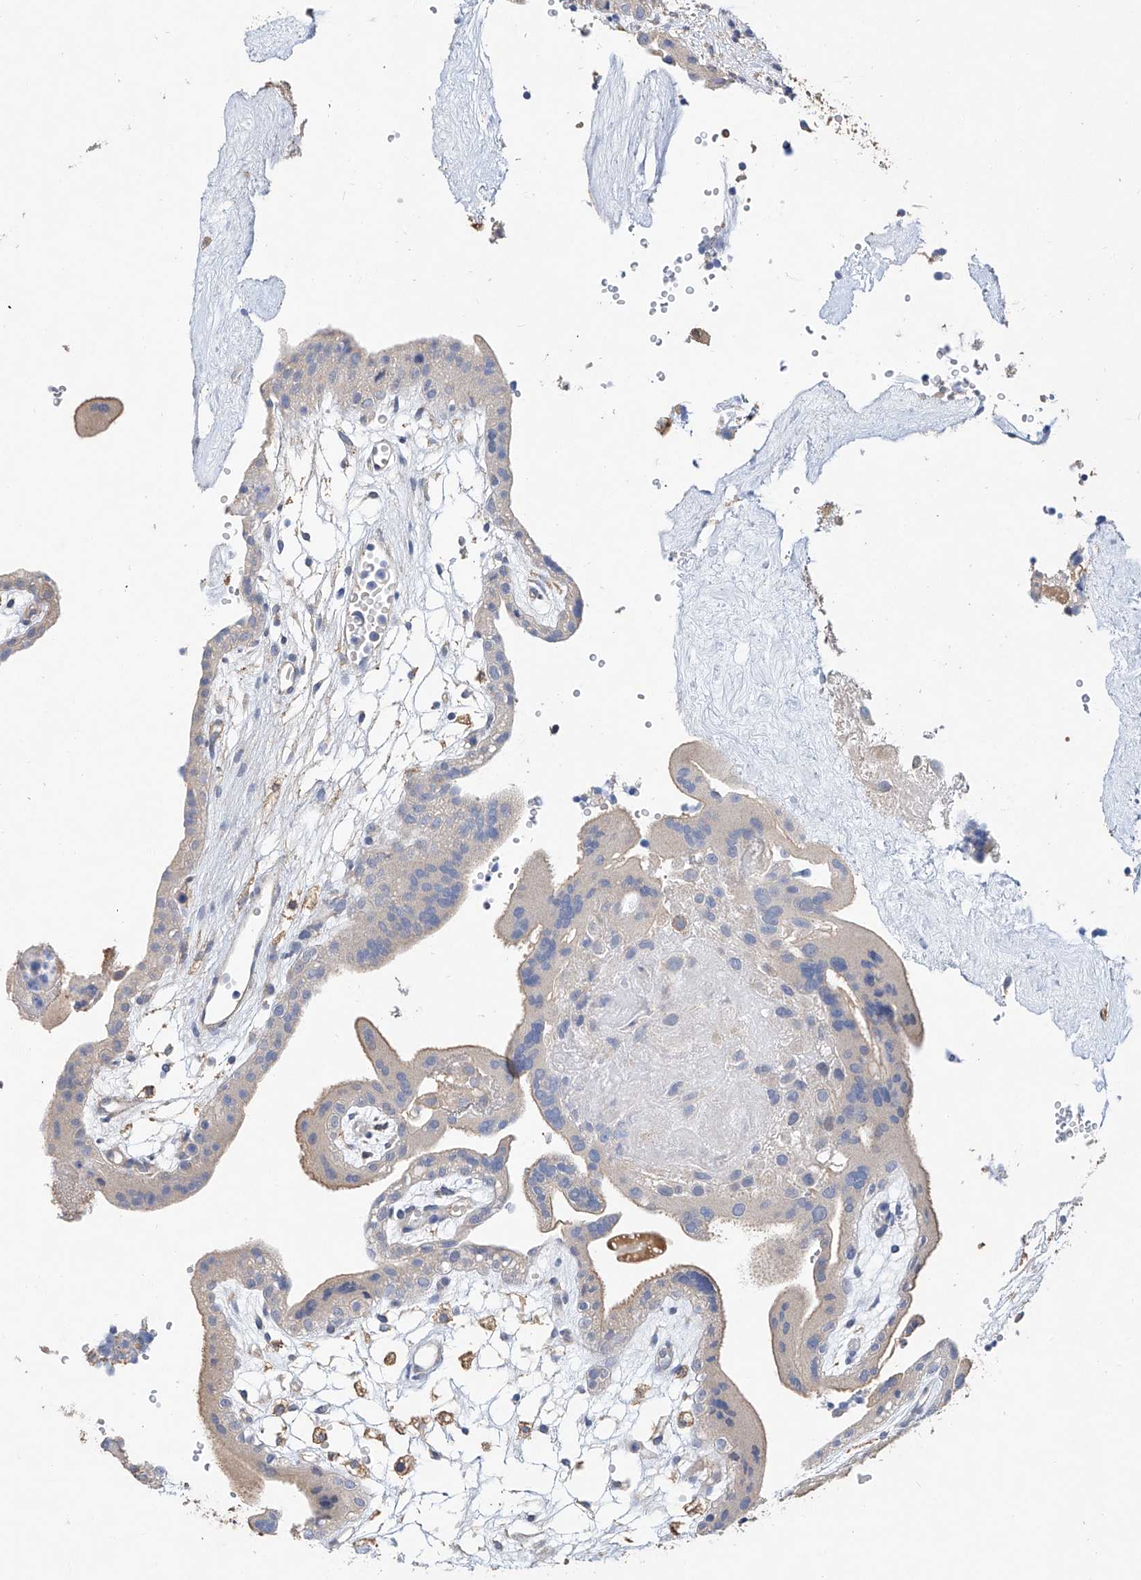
{"staining": {"intensity": "negative", "quantity": "none", "location": "none"}, "tissue": "placenta", "cell_type": "Decidual cells", "image_type": "normal", "snomed": [{"axis": "morphology", "description": "Normal tissue, NOS"}, {"axis": "topography", "description": "Placenta"}], "caption": "This is a histopathology image of immunohistochemistry staining of unremarkable placenta, which shows no positivity in decidual cells. (Immunohistochemistry, brightfield microscopy, high magnification).", "gene": "AMD1", "patient": {"sex": "female", "age": 18}}